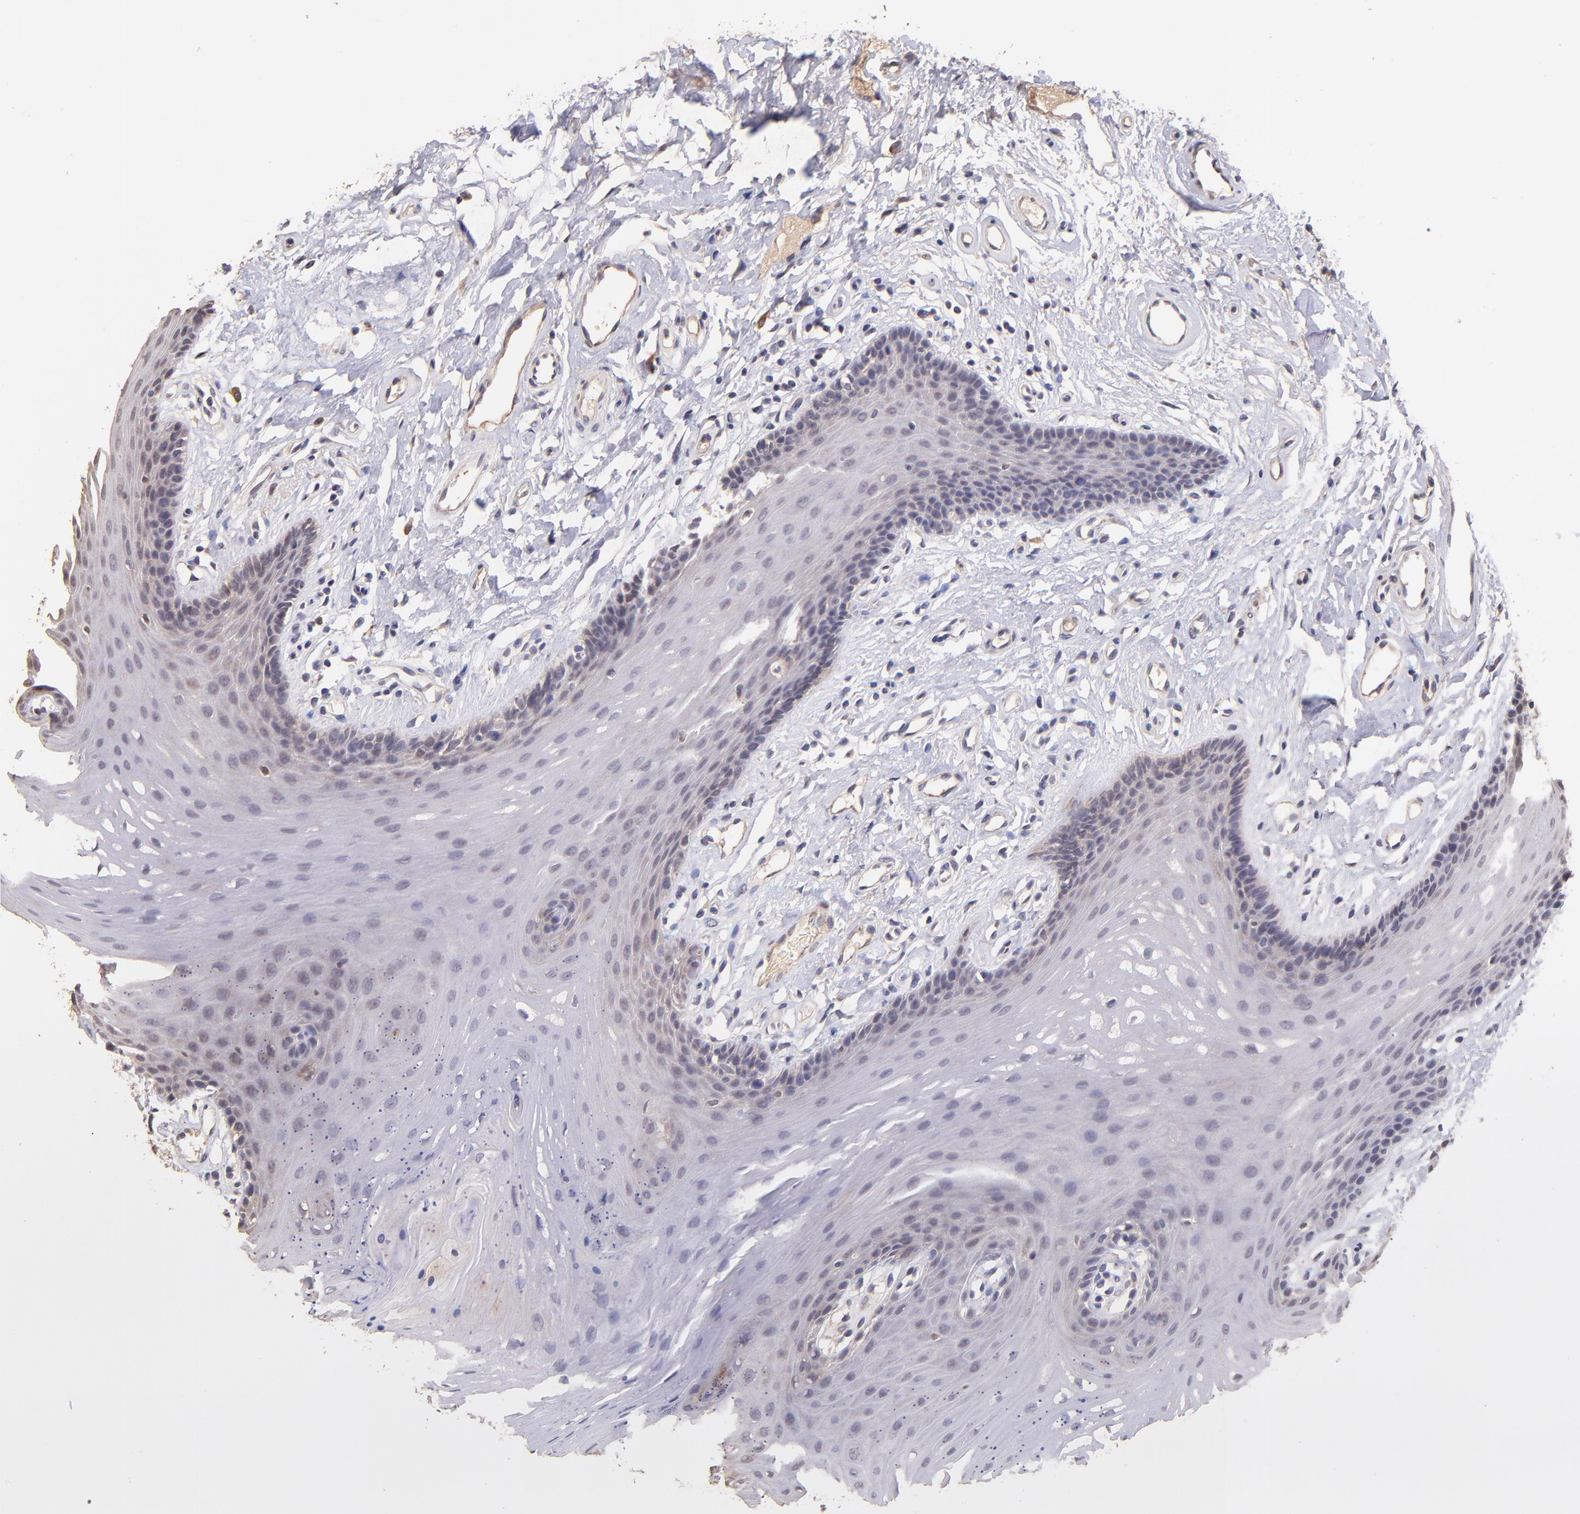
{"staining": {"intensity": "negative", "quantity": "none", "location": "none"}, "tissue": "oral mucosa", "cell_type": "Squamous epithelial cells", "image_type": "normal", "snomed": [{"axis": "morphology", "description": "Normal tissue, NOS"}, {"axis": "topography", "description": "Oral tissue"}], "caption": "Immunohistochemical staining of normal oral mucosa exhibits no significant staining in squamous epithelial cells. Brightfield microscopy of immunohistochemistry stained with DAB (3,3'-diaminobenzidine) (brown) and hematoxylin (blue), captured at high magnification.", "gene": "RNASEL", "patient": {"sex": "male", "age": 62}}